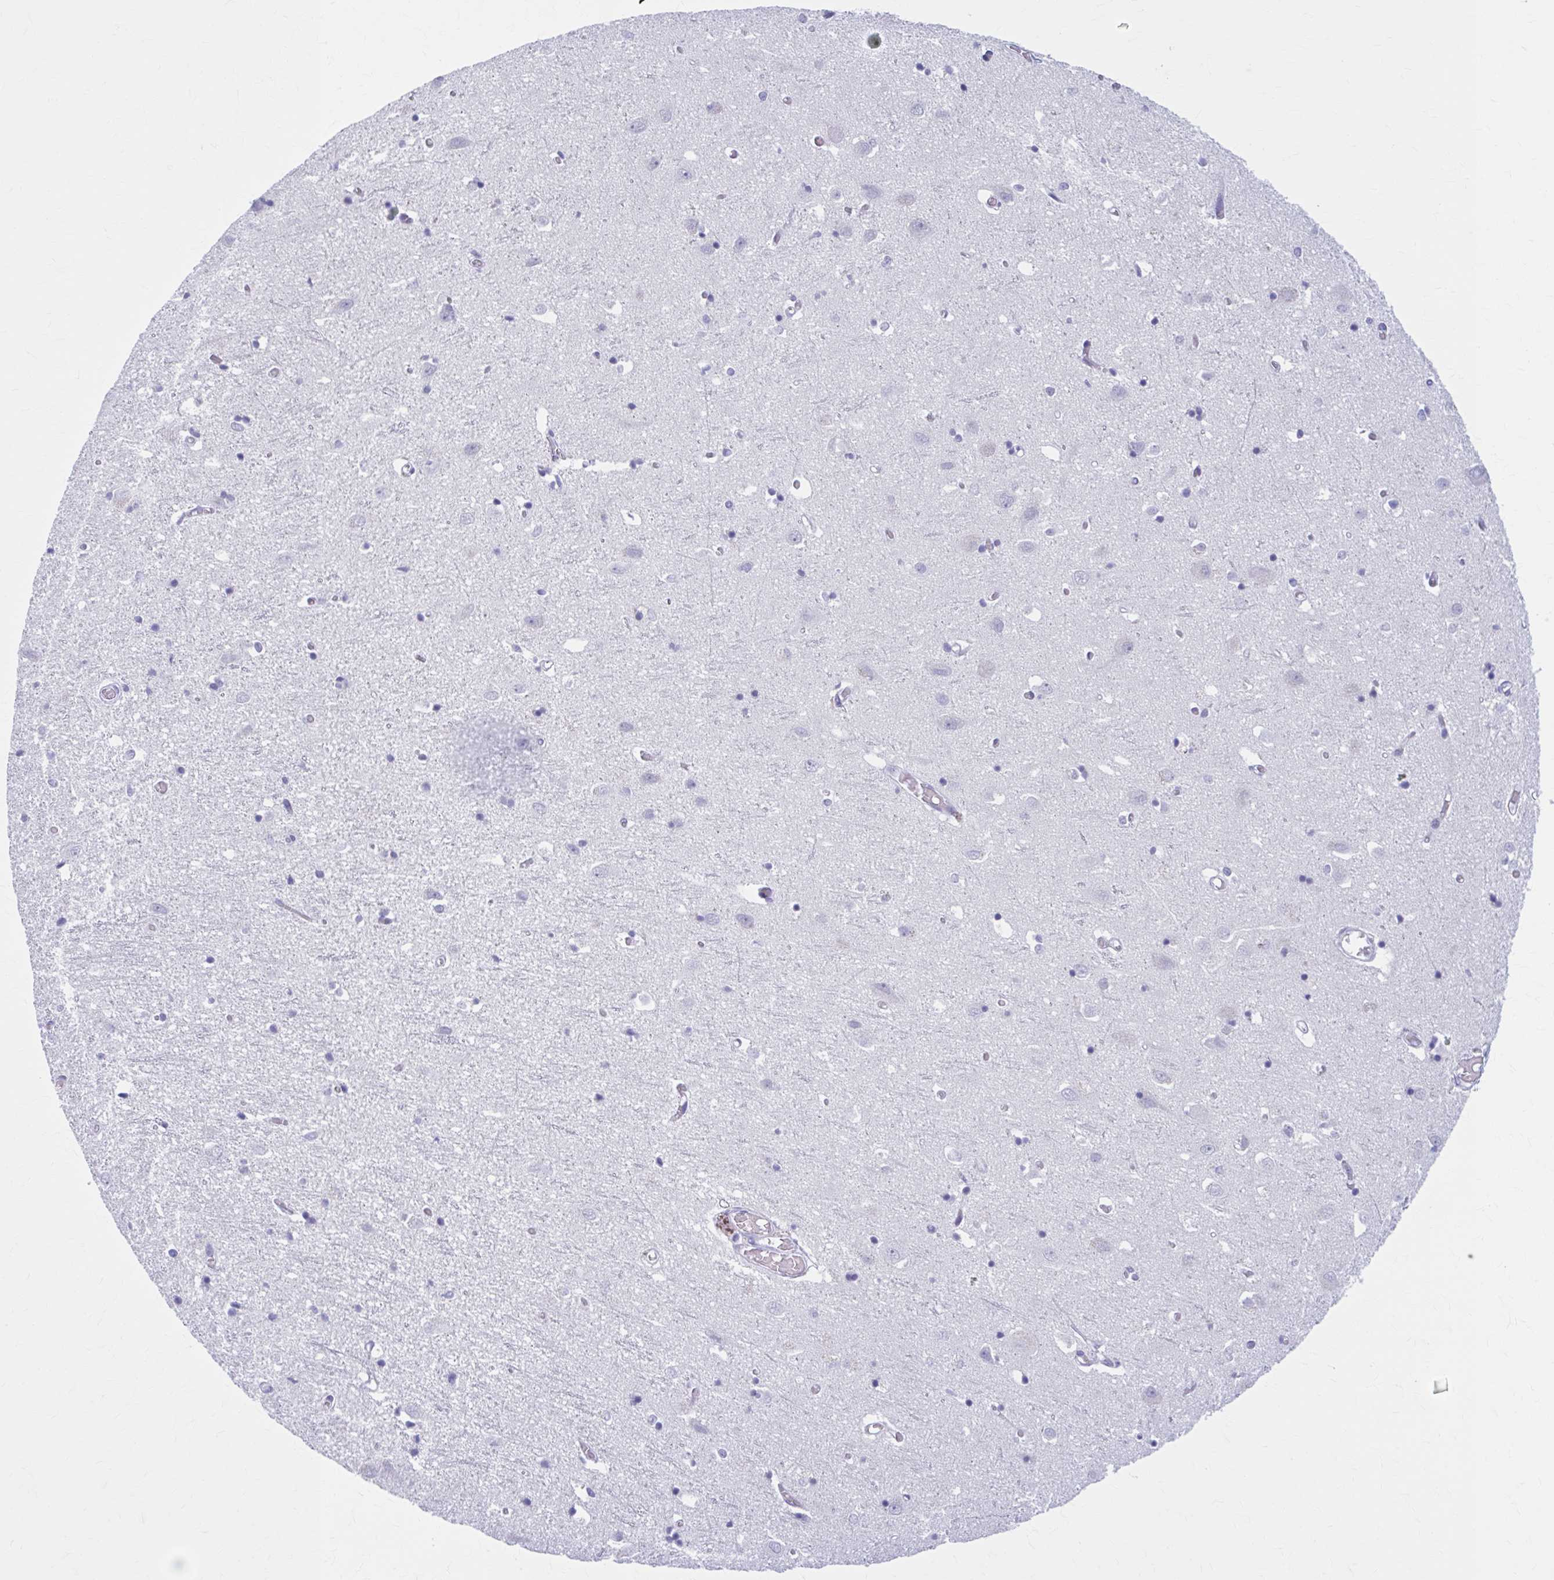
{"staining": {"intensity": "negative", "quantity": "none", "location": "none"}, "tissue": "cerebral cortex", "cell_type": "Endothelial cells", "image_type": "normal", "snomed": [{"axis": "morphology", "description": "Normal tissue, NOS"}, {"axis": "topography", "description": "Cerebral cortex"}], "caption": "An immunohistochemistry histopathology image of normal cerebral cortex is shown. There is no staining in endothelial cells of cerebral cortex.", "gene": "CCDC105", "patient": {"sex": "male", "age": 70}}